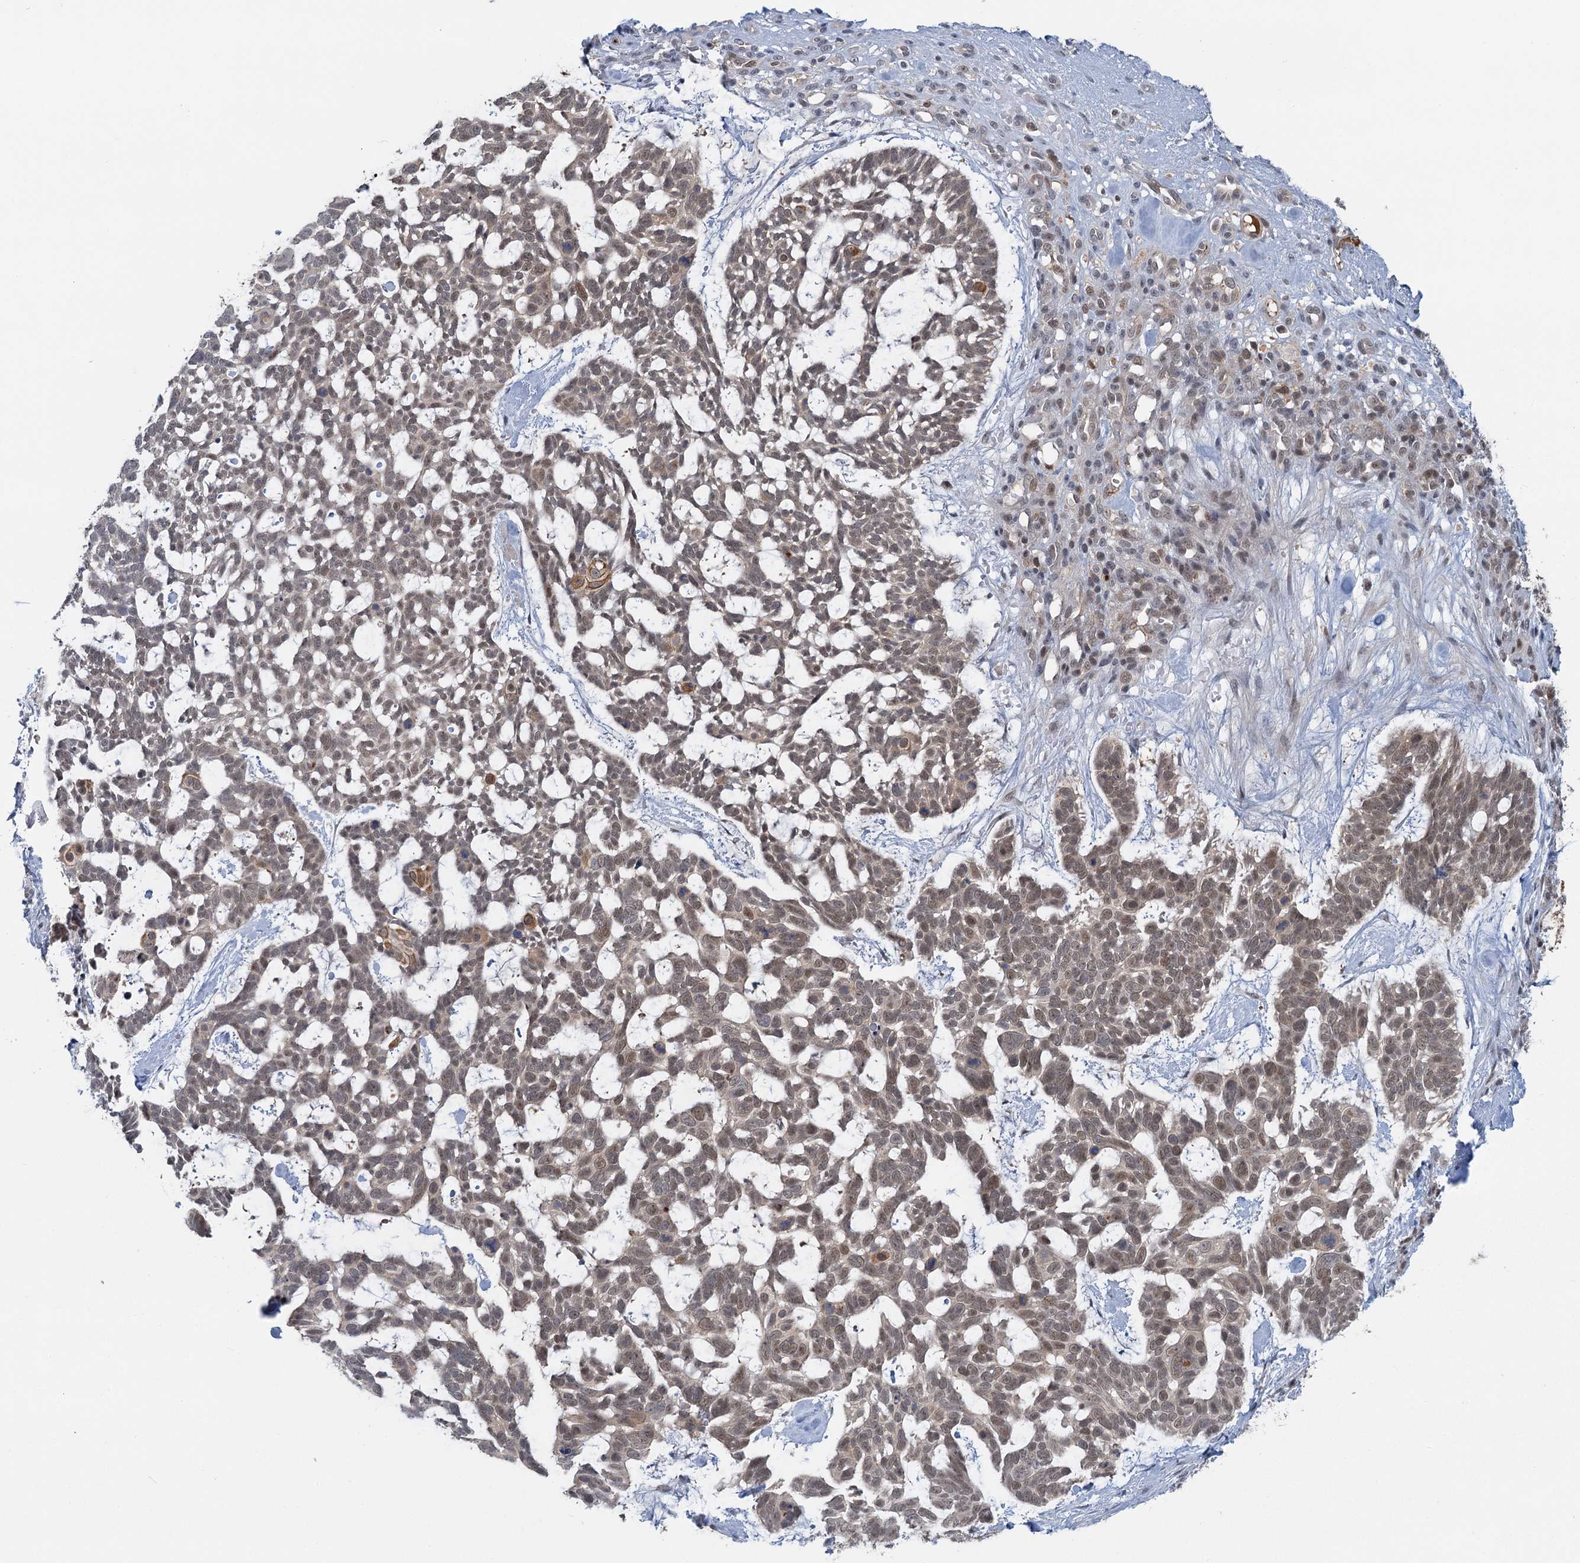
{"staining": {"intensity": "moderate", "quantity": "25%-75%", "location": "nuclear"}, "tissue": "skin cancer", "cell_type": "Tumor cells", "image_type": "cancer", "snomed": [{"axis": "morphology", "description": "Basal cell carcinoma"}, {"axis": "topography", "description": "Skin"}], "caption": "IHC staining of skin cancer, which displays medium levels of moderate nuclear expression in approximately 25%-75% of tumor cells indicating moderate nuclear protein expression. The staining was performed using DAB (brown) for protein detection and nuclei were counterstained in hematoxylin (blue).", "gene": "GPATCH11", "patient": {"sex": "male", "age": 88}}